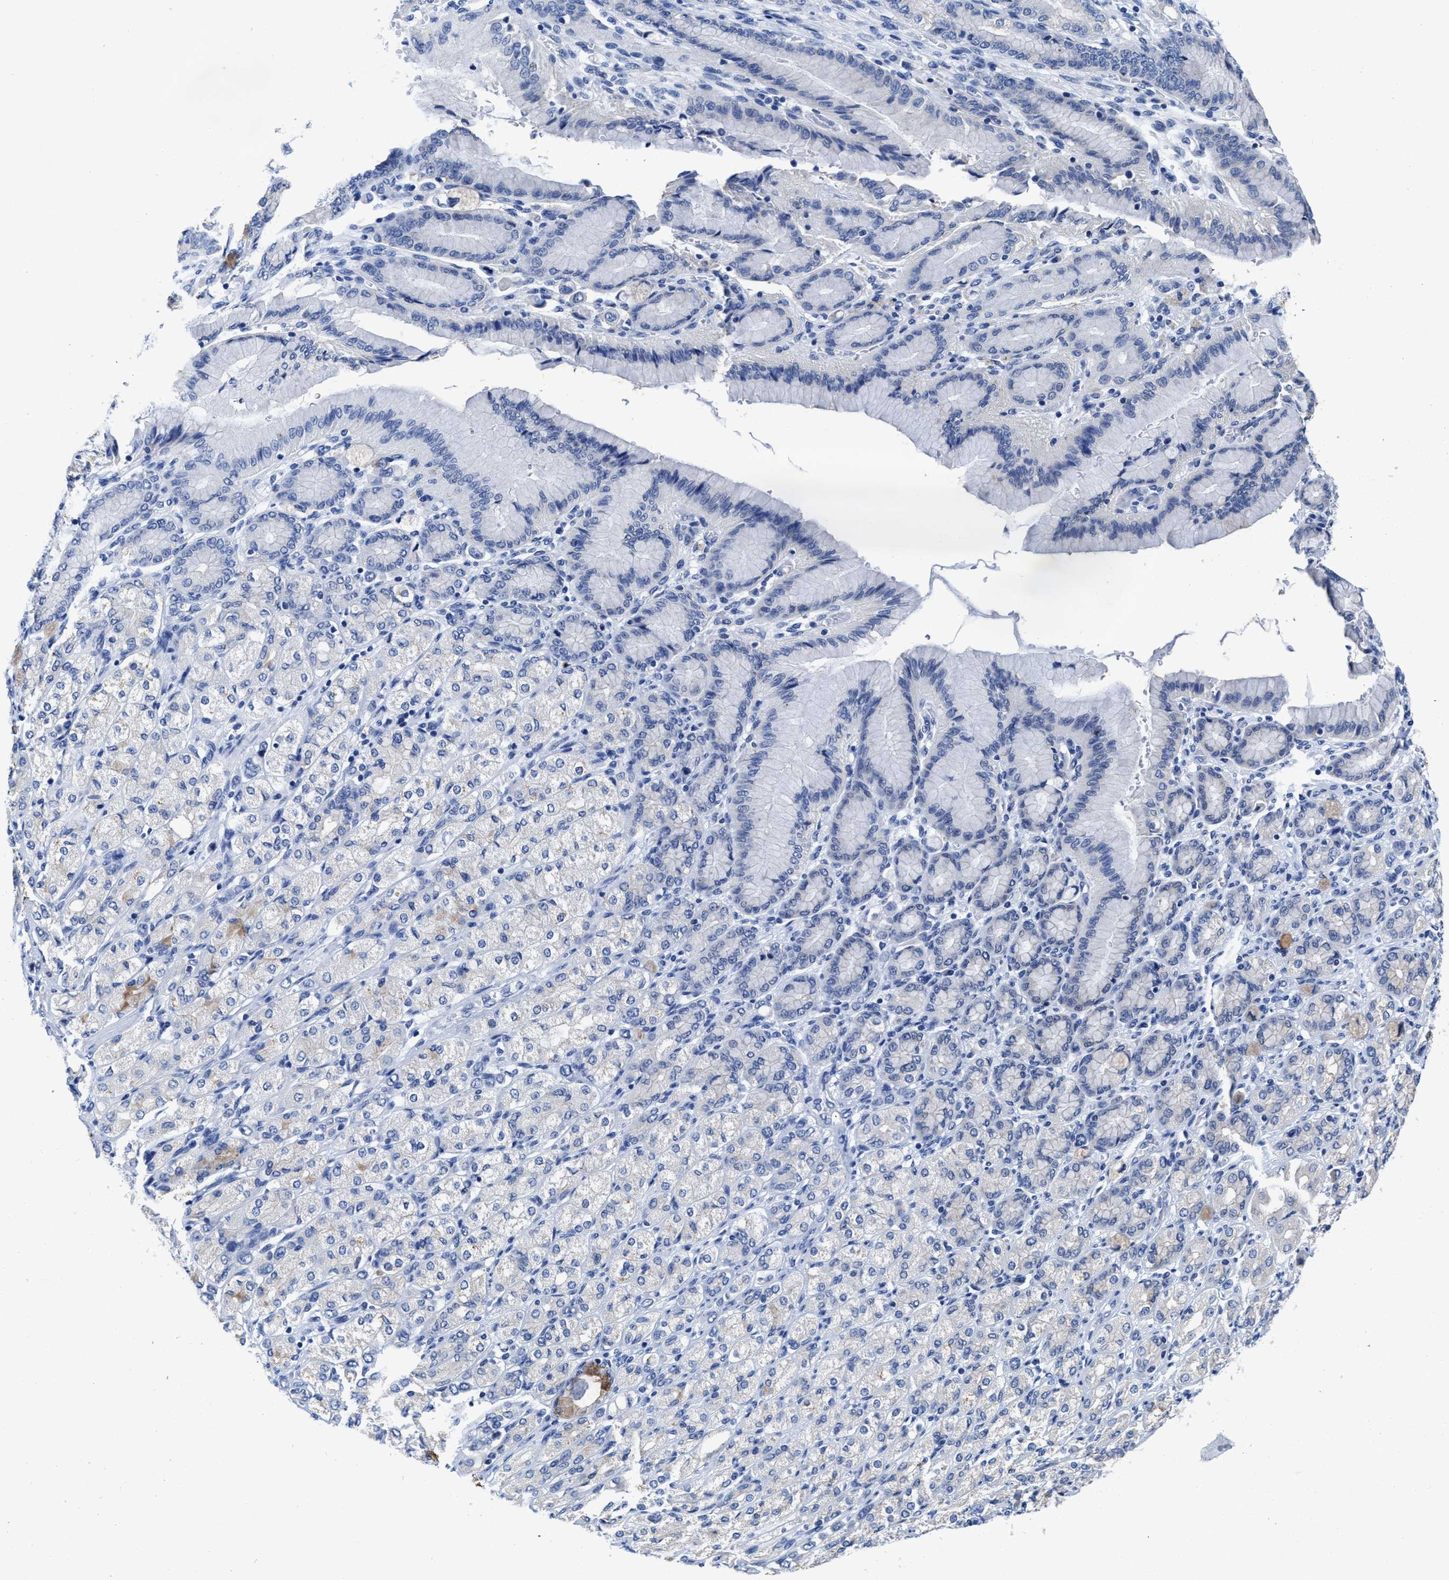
{"staining": {"intensity": "negative", "quantity": "none", "location": "none"}, "tissue": "stomach cancer", "cell_type": "Tumor cells", "image_type": "cancer", "snomed": [{"axis": "morphology", "description": "Adenocarcinoma, NOS"}, {"axis": "topography", "description": "Stomach"}], "caption": "Tumor cells are negative for brown protein staining in adenocarcinoma (stomach).", "gene": "HOOK1", "patient": {"sex": "female", "age": 65}}